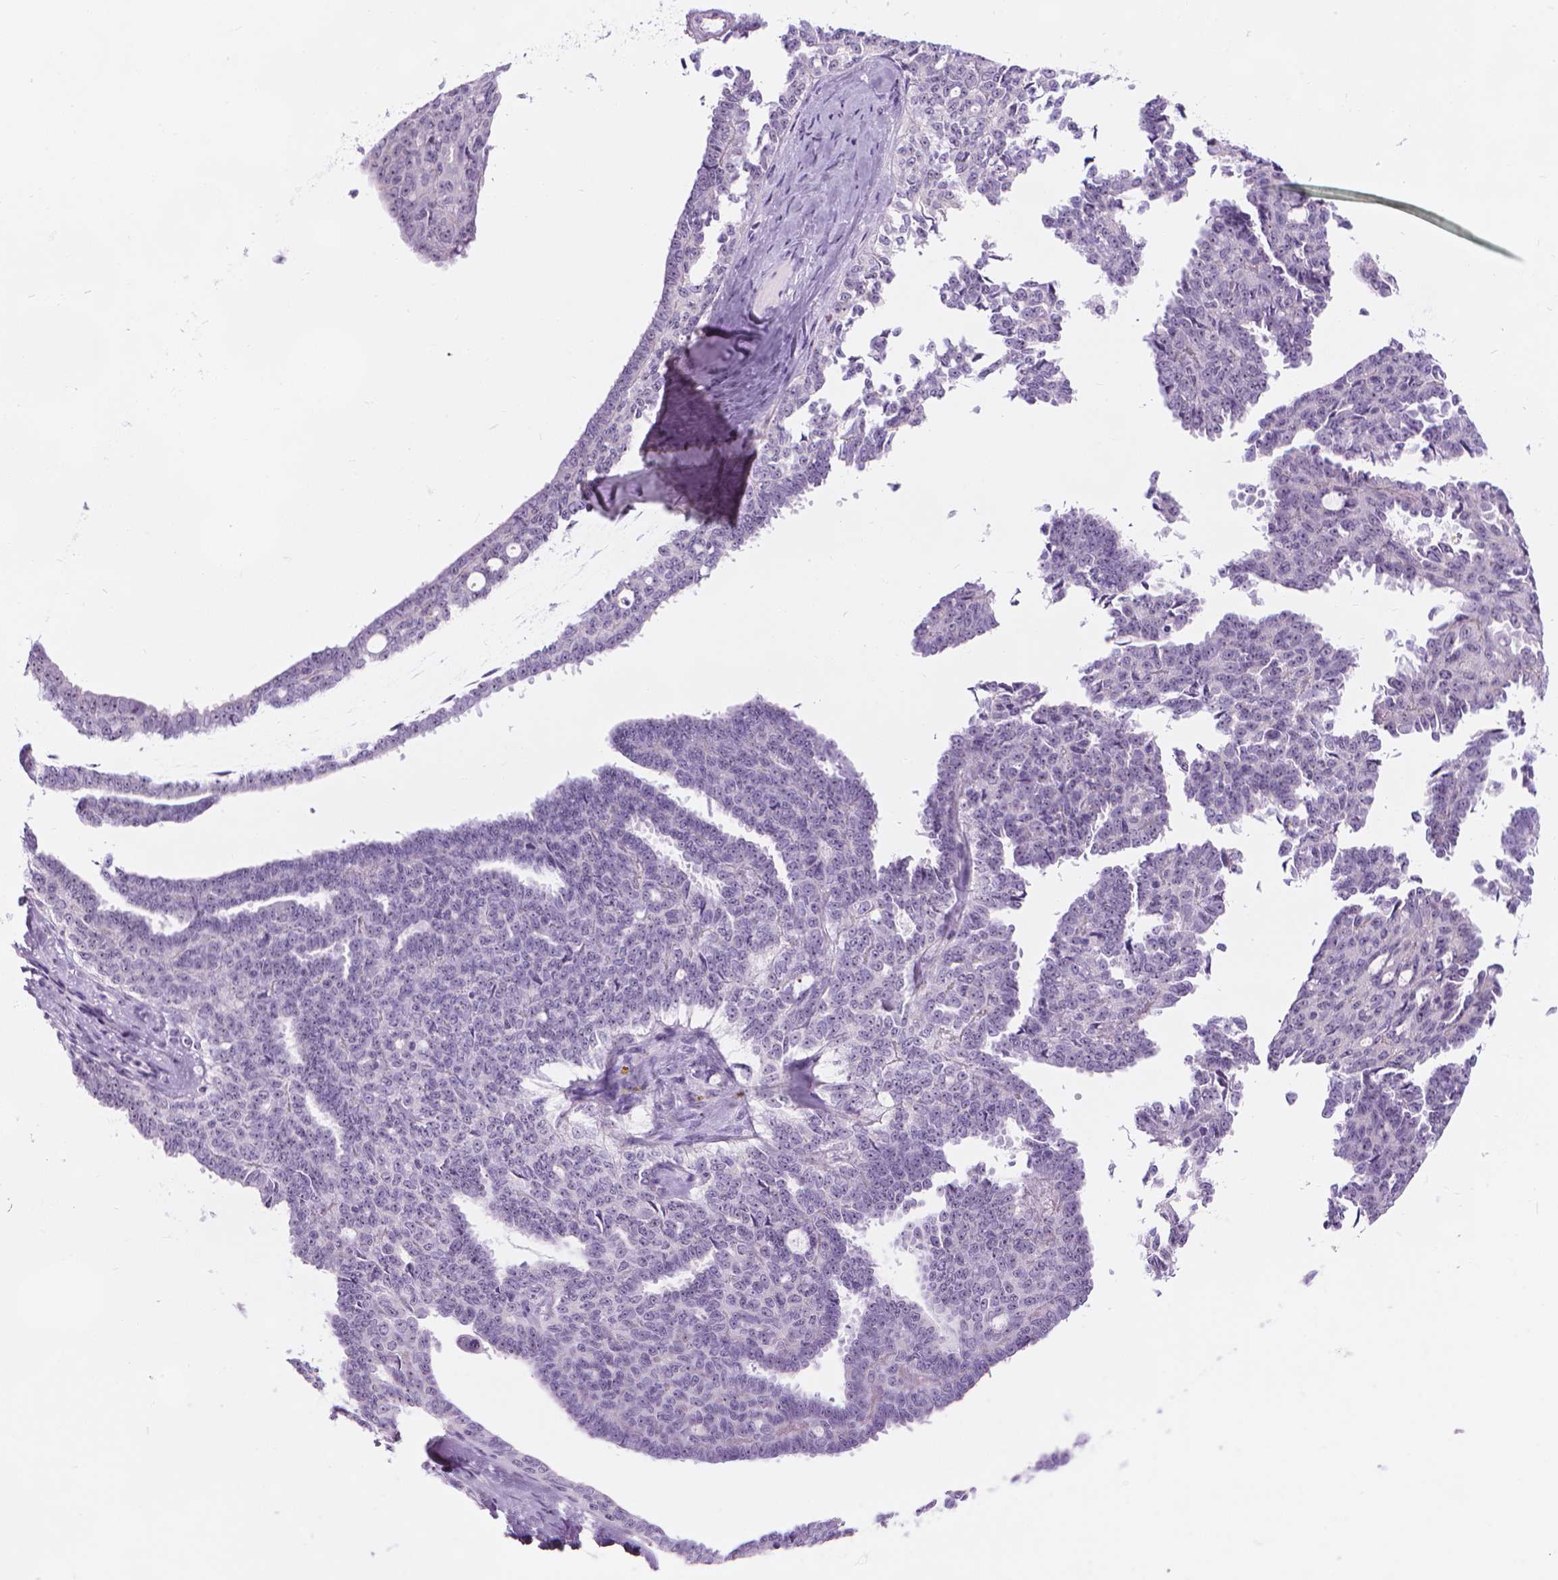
{"staining": {"intensity": "weak", "quantity": "<25%", "location": "nuclear"}, "tissue": "ovarian cancer", "cell_type": "Tumor cells", "image_type": "cancer", "snomed": [{"axis": "morphology", "description": "Cystadenocarcinoma, serous, NOS"}, {"axis": "topography", "description": "Ovary"}], "caption": "Image shows no protein positivity in tumor cells of ovarian cancer (serous cystadenocarcinoma) tissue.", "gene": "NOL7", "patient": {"sex": "female", "age": 71}}